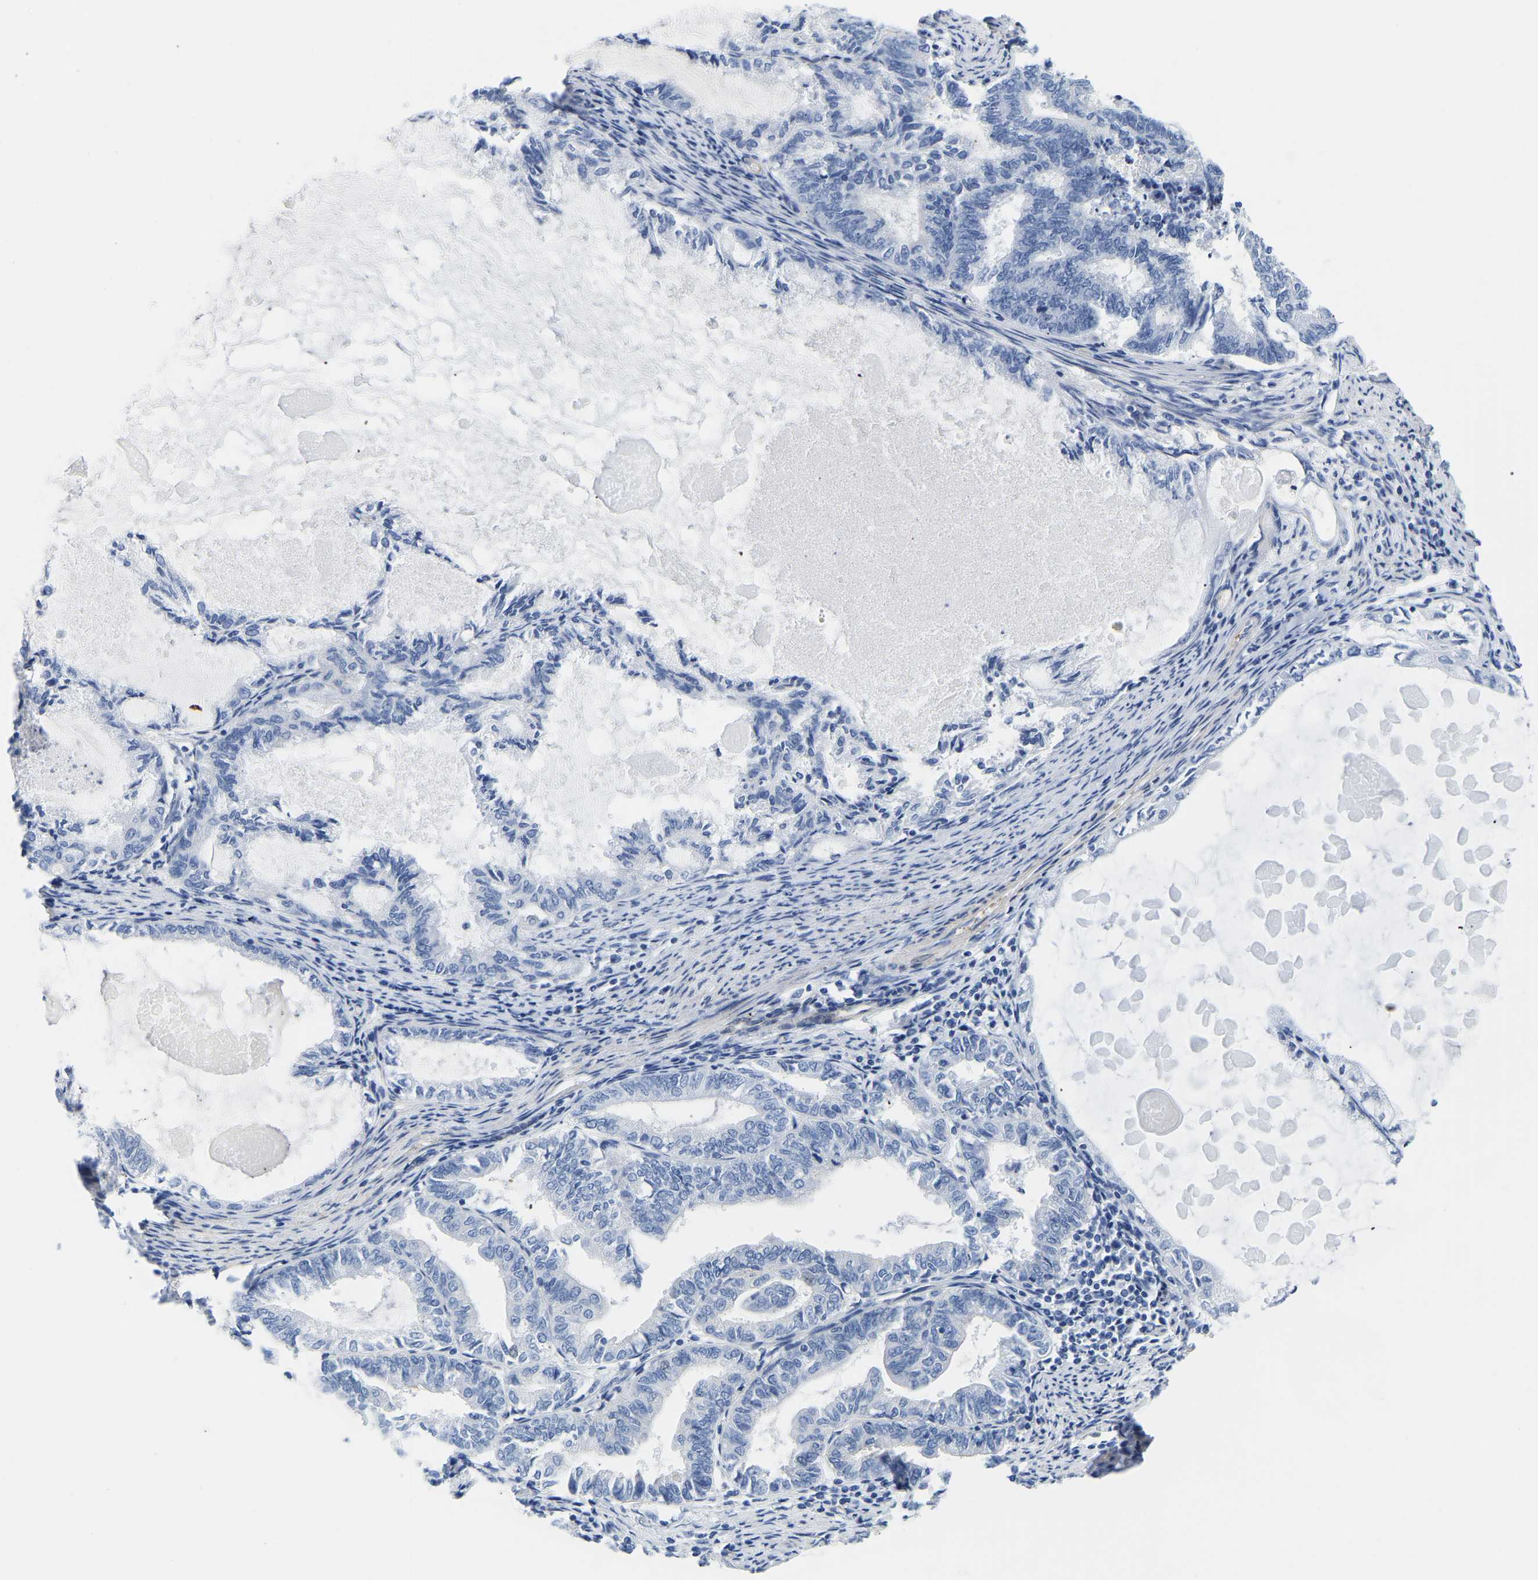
{"staining": {"intensity": "negative", "quantity": "none", "location": "none"}, "tissue": "endometrial cancer", "cell_type": "Tumor cells", "image_type": "cancer", "snomed": [{"axis": "morphology", "description": "Adenocarcinoma, NOS"}, {"axis": "topography", "description": "Endometrium"}], "caption": "The image demonstrates no significant staining in tumor cells of endometrial cancer.", "gene": "UPK3A", "patient": {"sex": "female", "age": 86}}